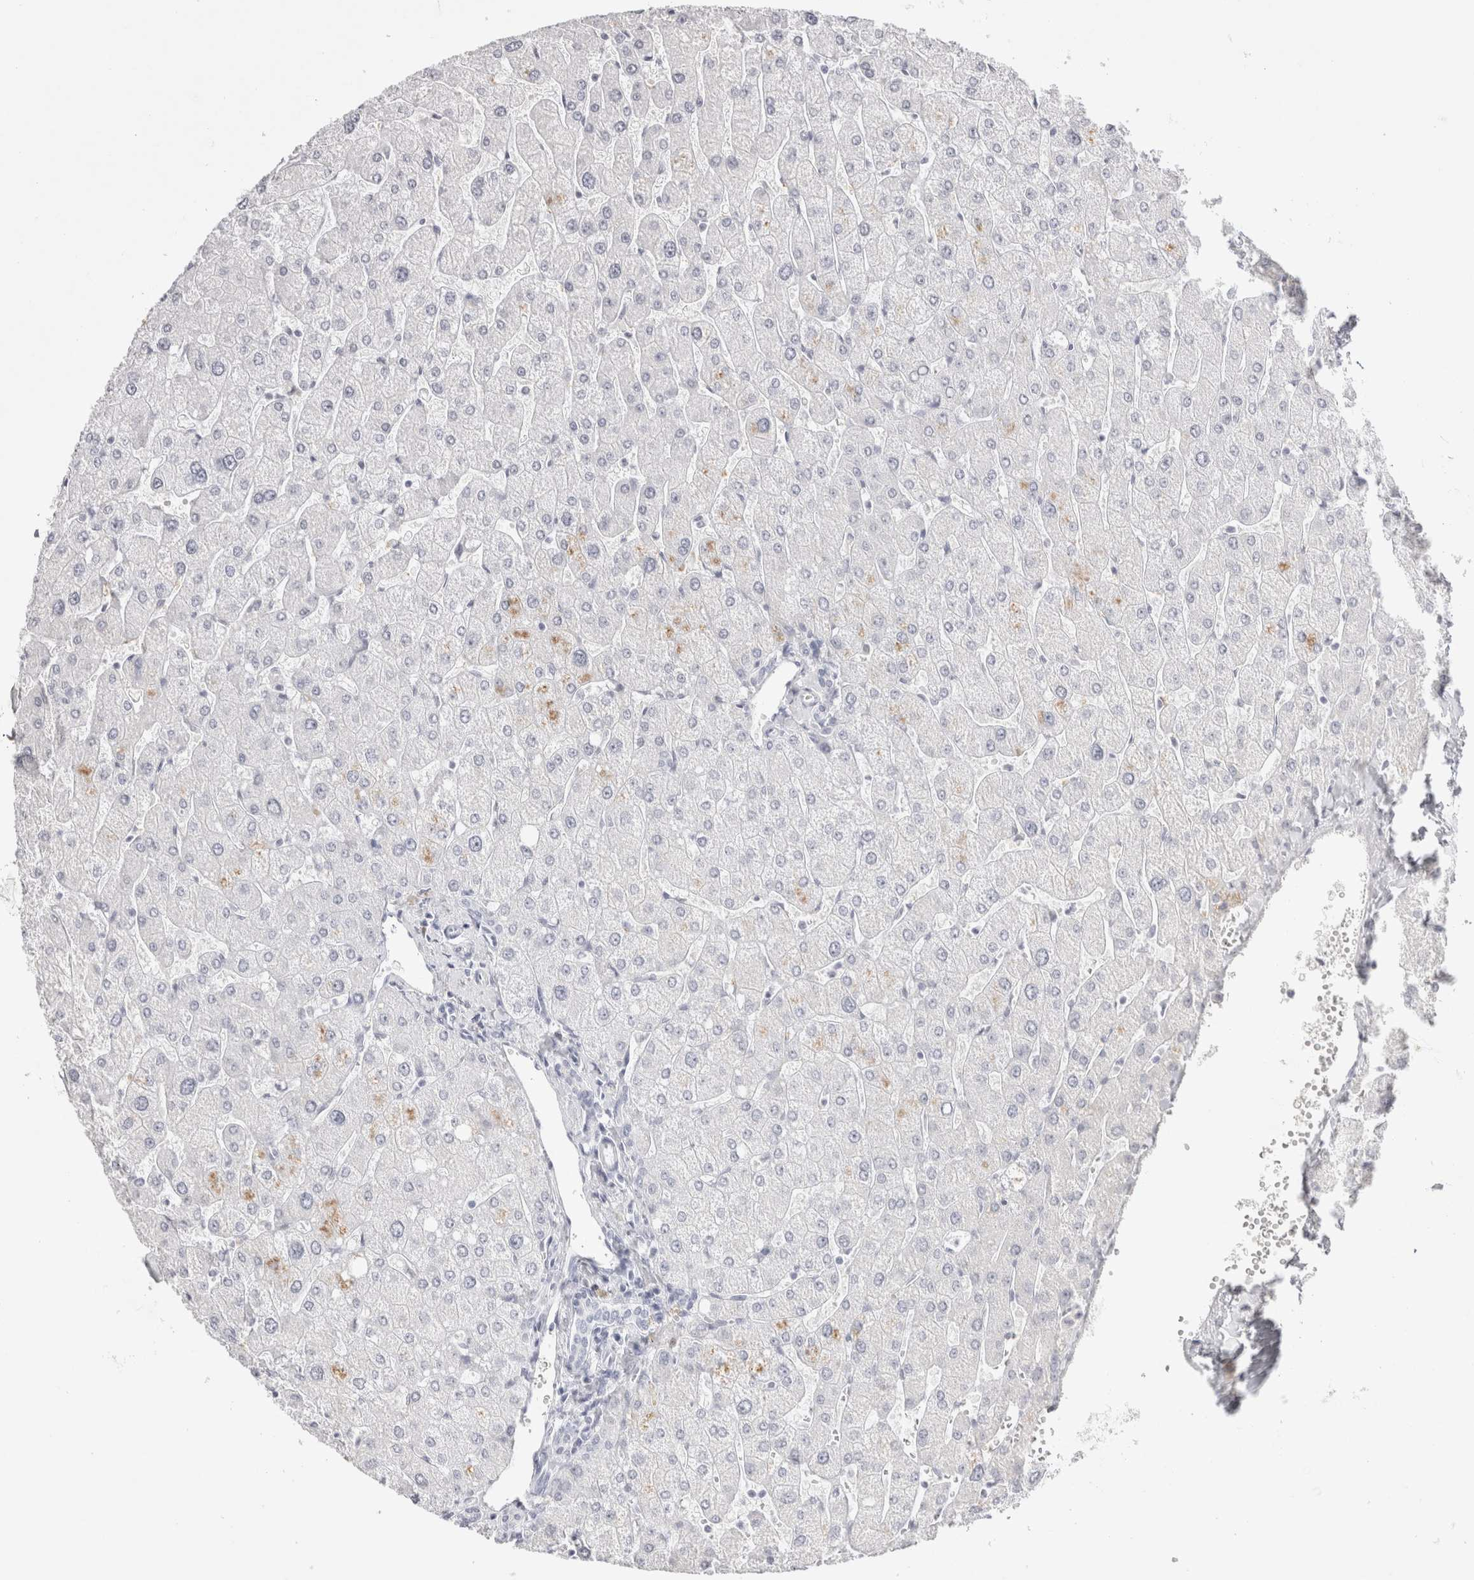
{"staining": {"intensity": "negative", "quantity": "none", "location": "none"}, "tissue": "liver", "cell_type": "Cholangiocytes", "image_type": "normal", "snomed": [{"axis": "morphology", "description": "Normal tissue, NOS"}, {"axis": "topography", "description": "Liver"}], "caption": "DAB (3,3'-diaminobenzidine) immunohistochemical staining of normal human liver reveals no significant staining in cholangiocytes.", "gene": "GARIN1A", "patient": {"sex": "male", "age": 55}}